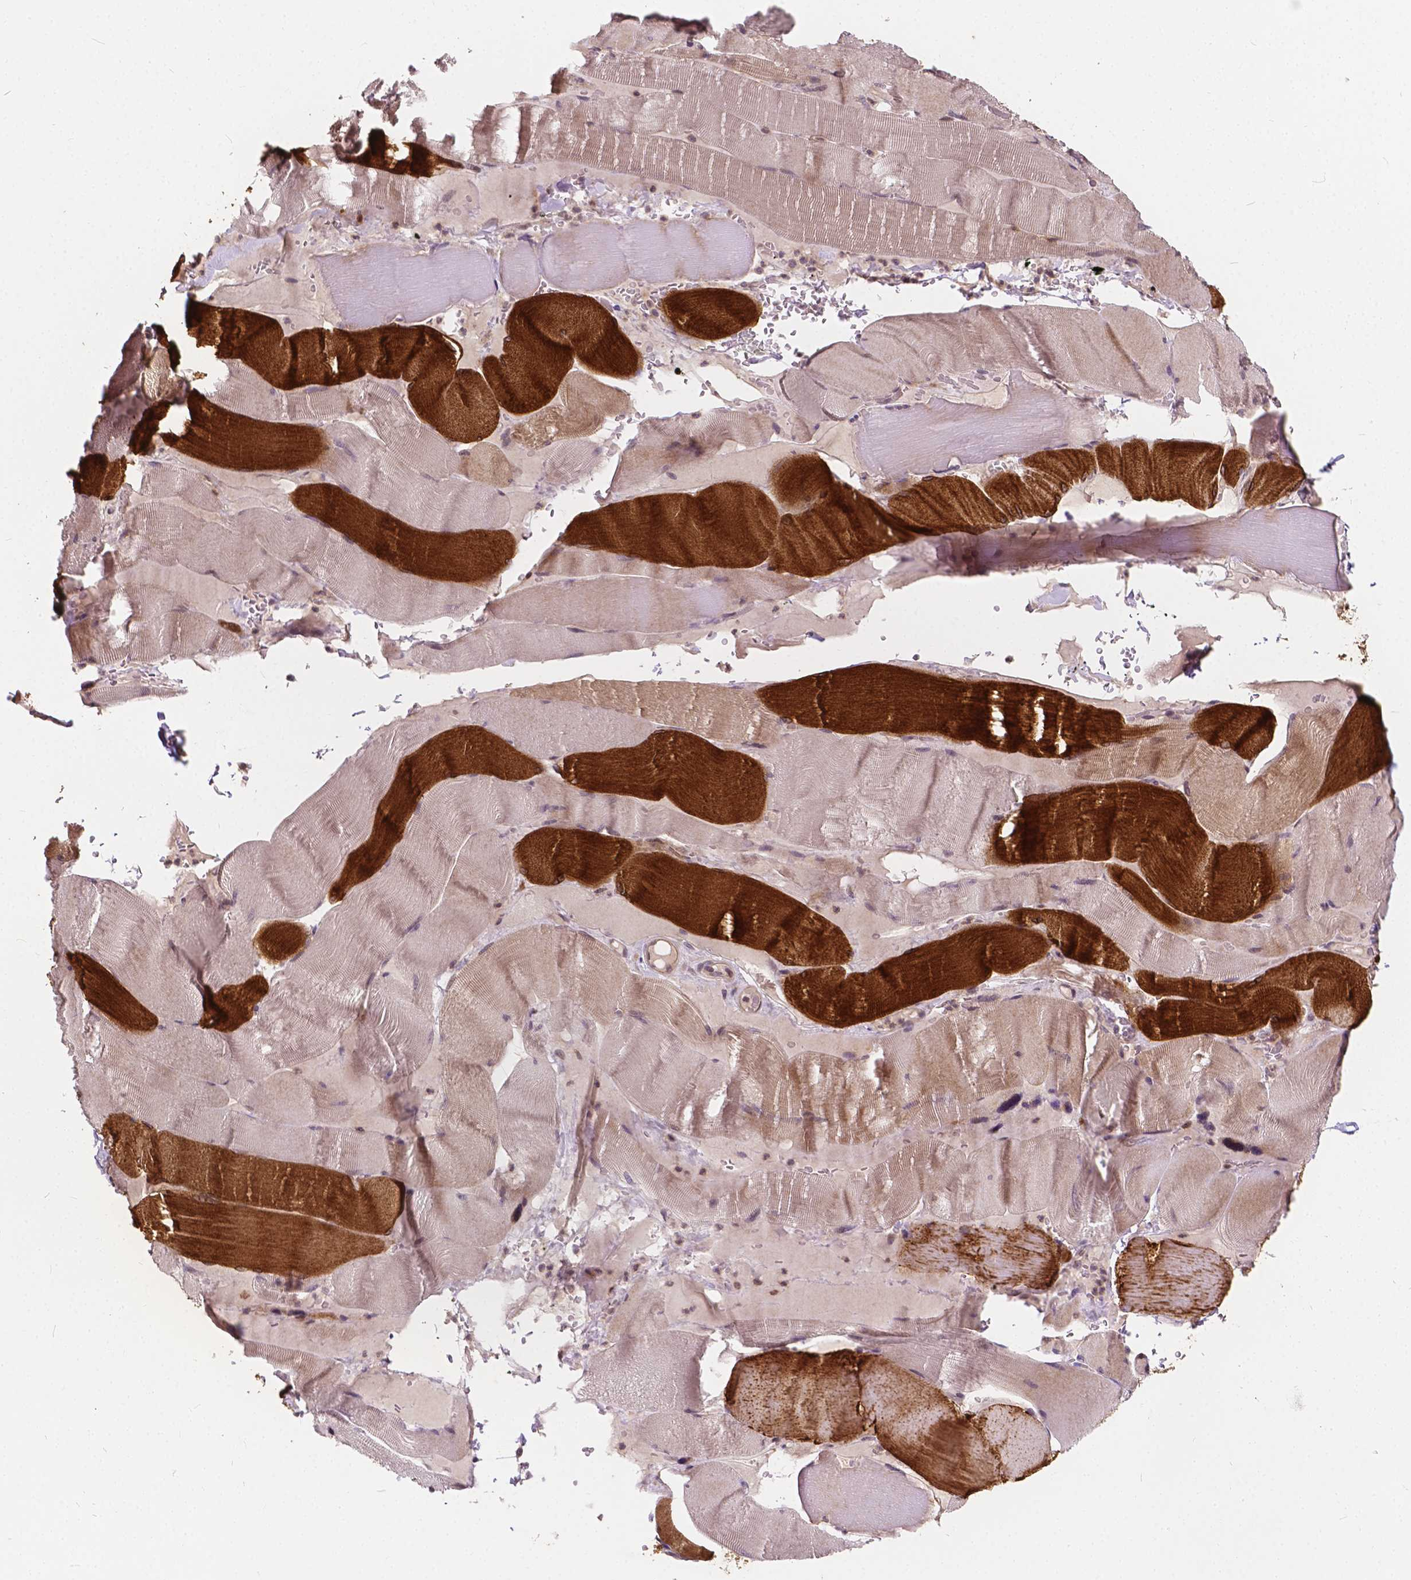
{"staining": {"intensity": "strong", "quantity": "25%-75%", "location": "cytoplasmic/membranous"}, "tissue": "skeletal muscle", "cell_type": "Myocytes", "image_type": "normal", "snomed": [{"axis": "morphology", "description": "Normal tissue, NOS"}, {"axis": "topography", "description": "Skeletal muscle"}], "caption": "Immunohistochemistry (DAB (3,3'-diaminobenzidine)) staining of unremarkable skeletal muscle shows strong cytoplasmic/membranous protein staining in approximately 25%-75% of myocytes.", "gene": "INPP5E", "patient": {"sex": "male", "age": 56}}